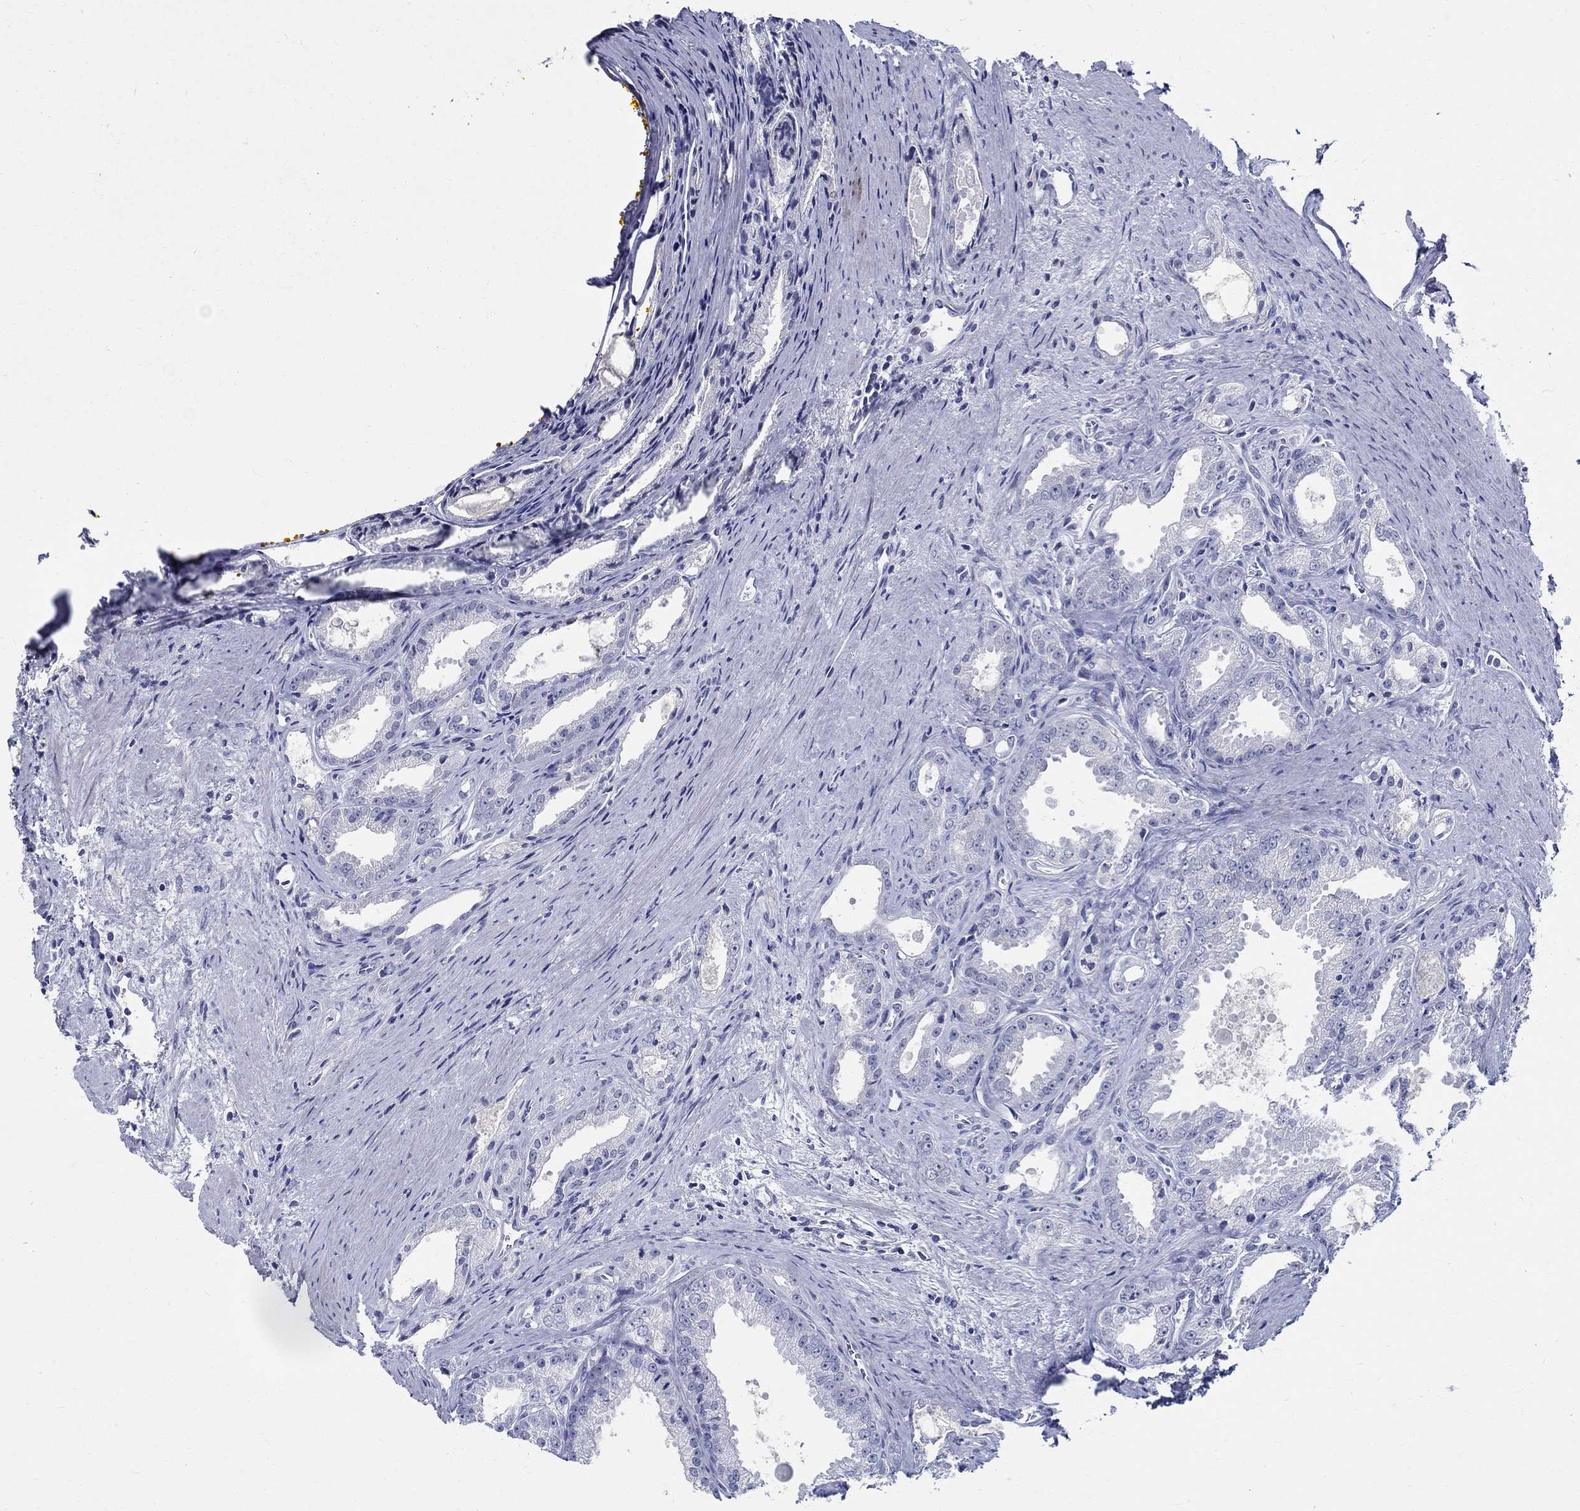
{"staining": {"intensity": "negative", "quantity": "none", "location": "none"}, "tissue": "prostate cancer", "cell_type": "Tumor cells", "image_type": "cancer", "snomed": [{"axis": "morphology", "description": "Adenocarcinoma, NOS"}, {"axis": "morphology", "description": "Adenocarcinoma, High grade"}, {"axis": "topography", "description": "Prostate"}], "caption": "IHC histopathology image of human adenocarcinoma (high-grade) (prostate) stained for a protein (brown), which displays no expression in tumor cells. Brightfield microscopy of IHC stained with DAB (brown) and hematoxylin (blue), captured at high magnification.", "gene": "CETN1", "patient": {"sex": "male", "age": 70}}